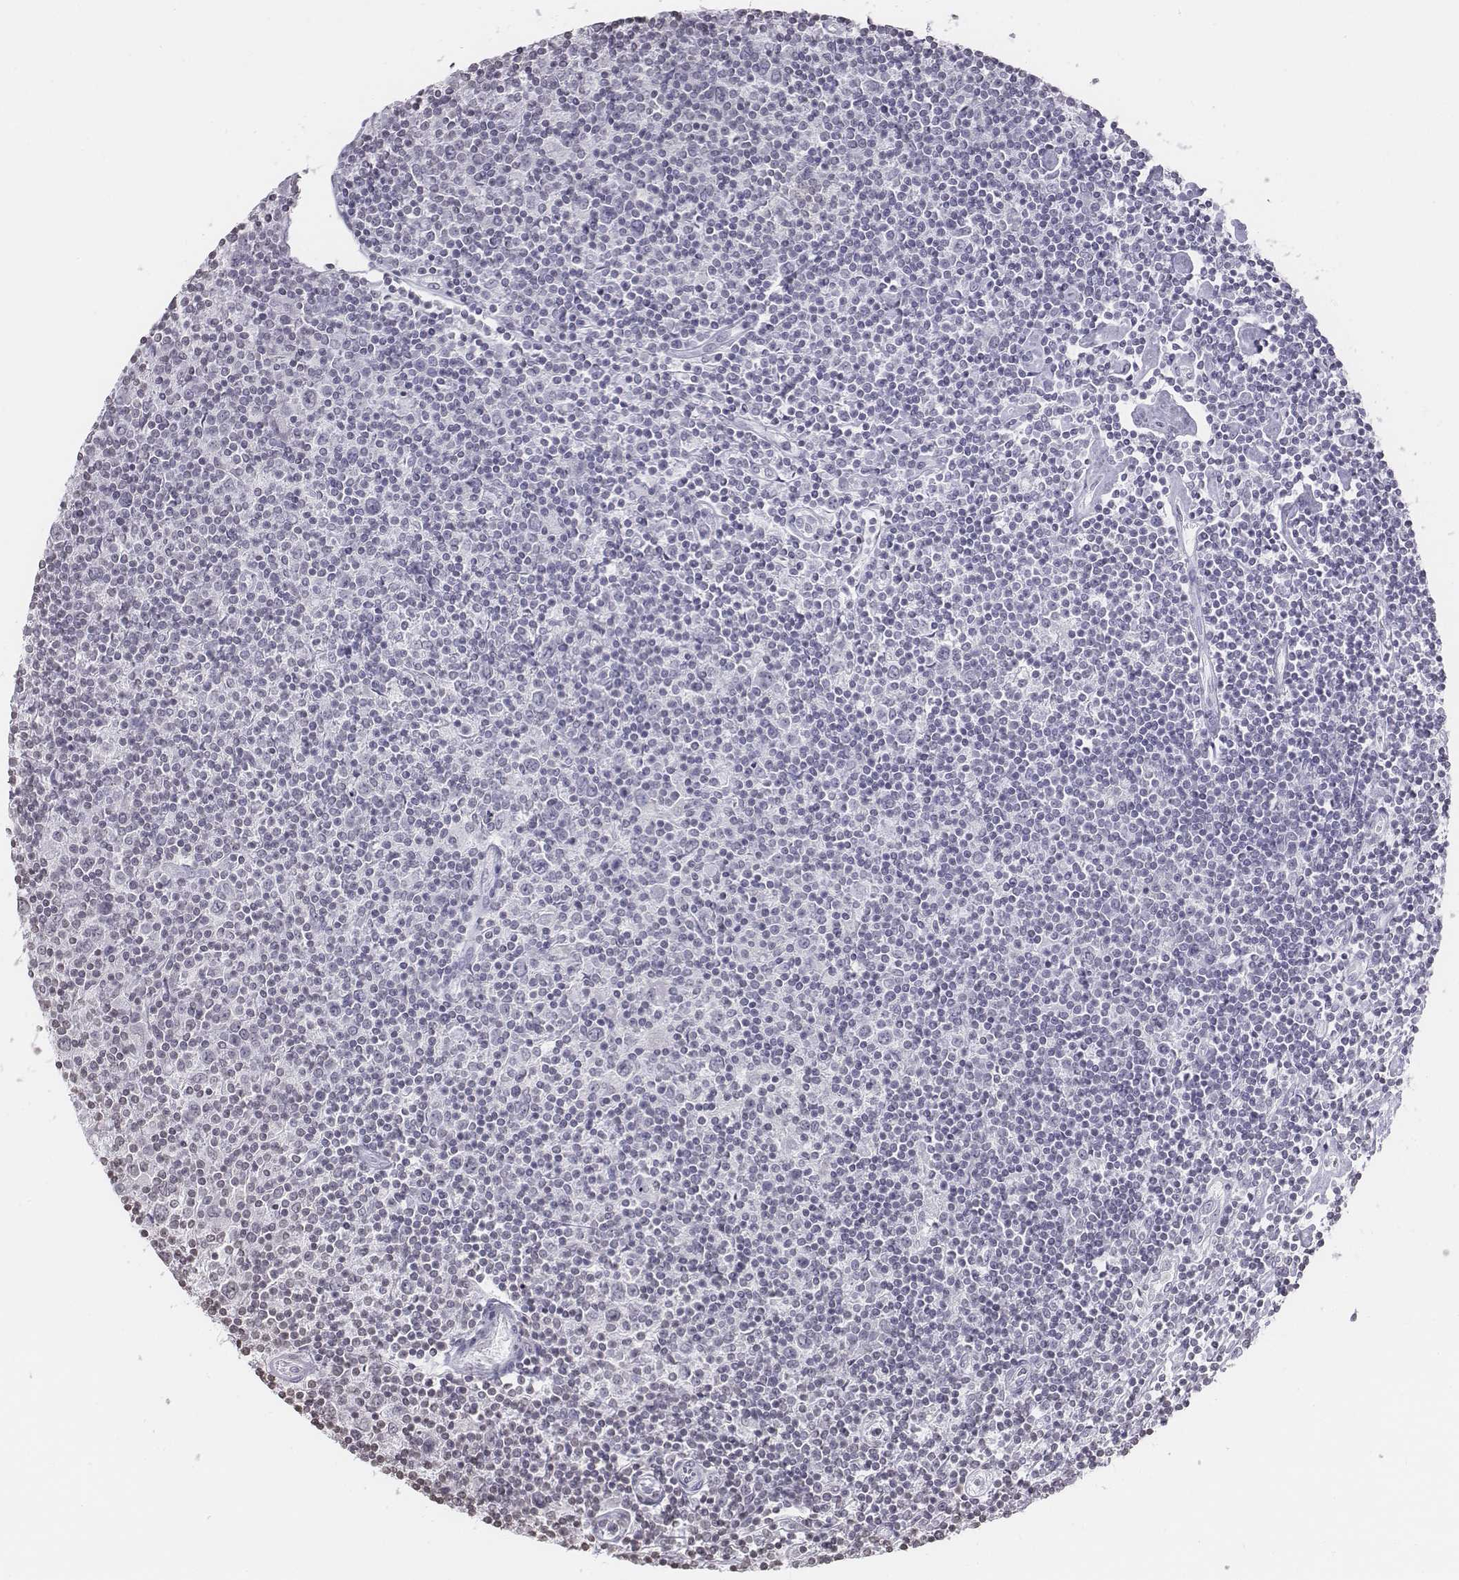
{"staining": {"intensity": "negative", "quantity": "none", "location": "none"}, "tissue": "lymphoma", "cell_type": "Tumor cells", "image_type": "cancer", "snomed": [{"axis": "morphology", "description": "Hodgkin's disease, NOS"}, {"axis": "topography", "description": "Lymph node"}], "caption": "This micrograph is of lymphoma stained with IHC to label a protein in brown with the nuclei are counter-stained blue. There is no staining in tumor cells.", "gene": "BARHL1", "patient": {"sex": "male", "age": 40}}